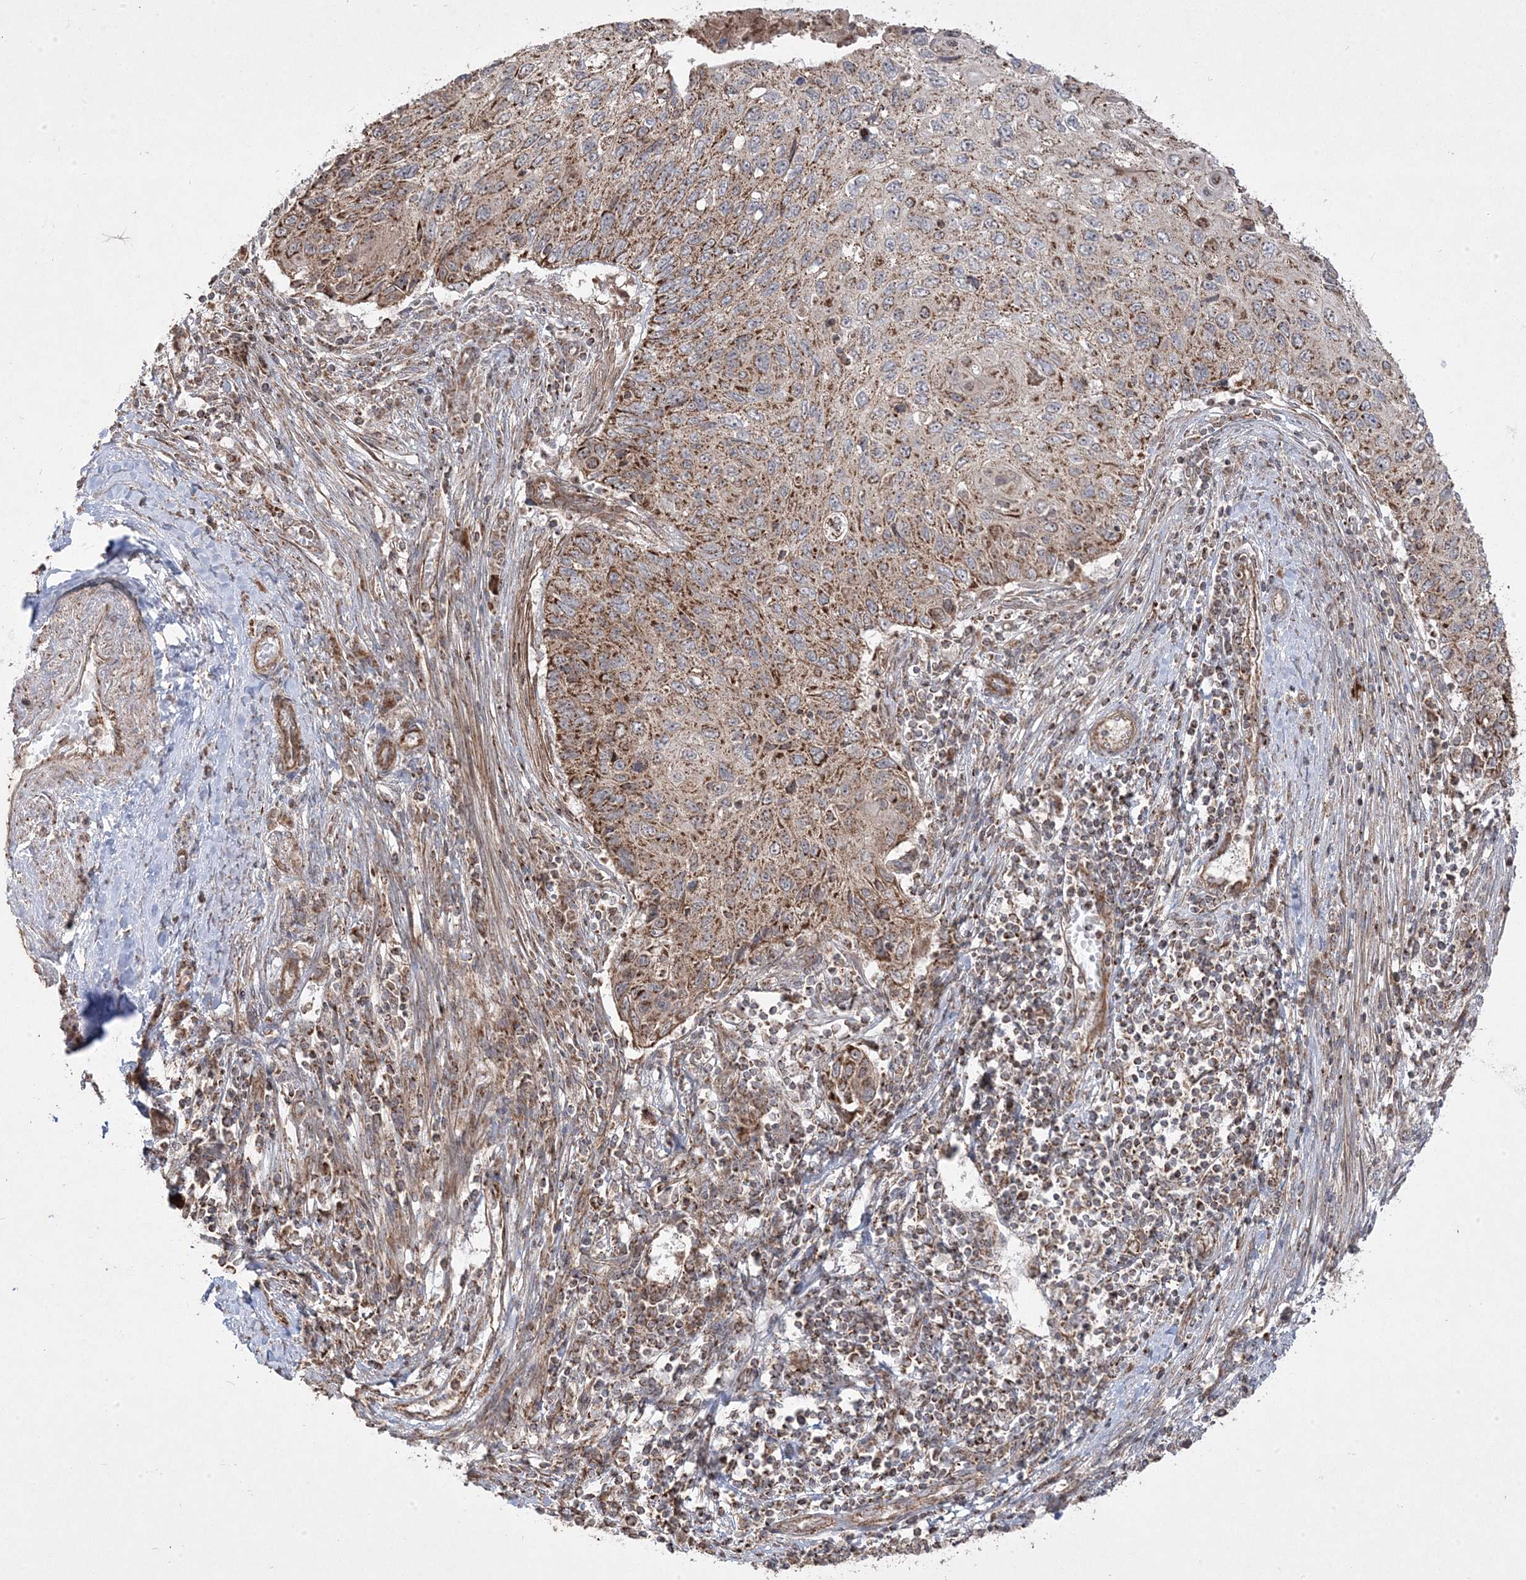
{"staining": {"intensity": "moderate", "quantity": ">75%", "location": "cytoplasmic/membranous"}, "tissue": "cervical cancer", "cell_type": "Tumor cells", "image_type": "cancer", "snomed": [{"axis": "morphology", "description": "Squamous cell carcinoma, NOS"}, {"axis": "topography", "description": "Cervix"}], "caption": "Protein expression analysis of squamous cell carcinoma (cervical) shows moderate cytoplasmic/membranous positivity in about >75% of tumor cells.", "gene": "CLUAP1", "patient": {"sex": "female", "age": 70}}